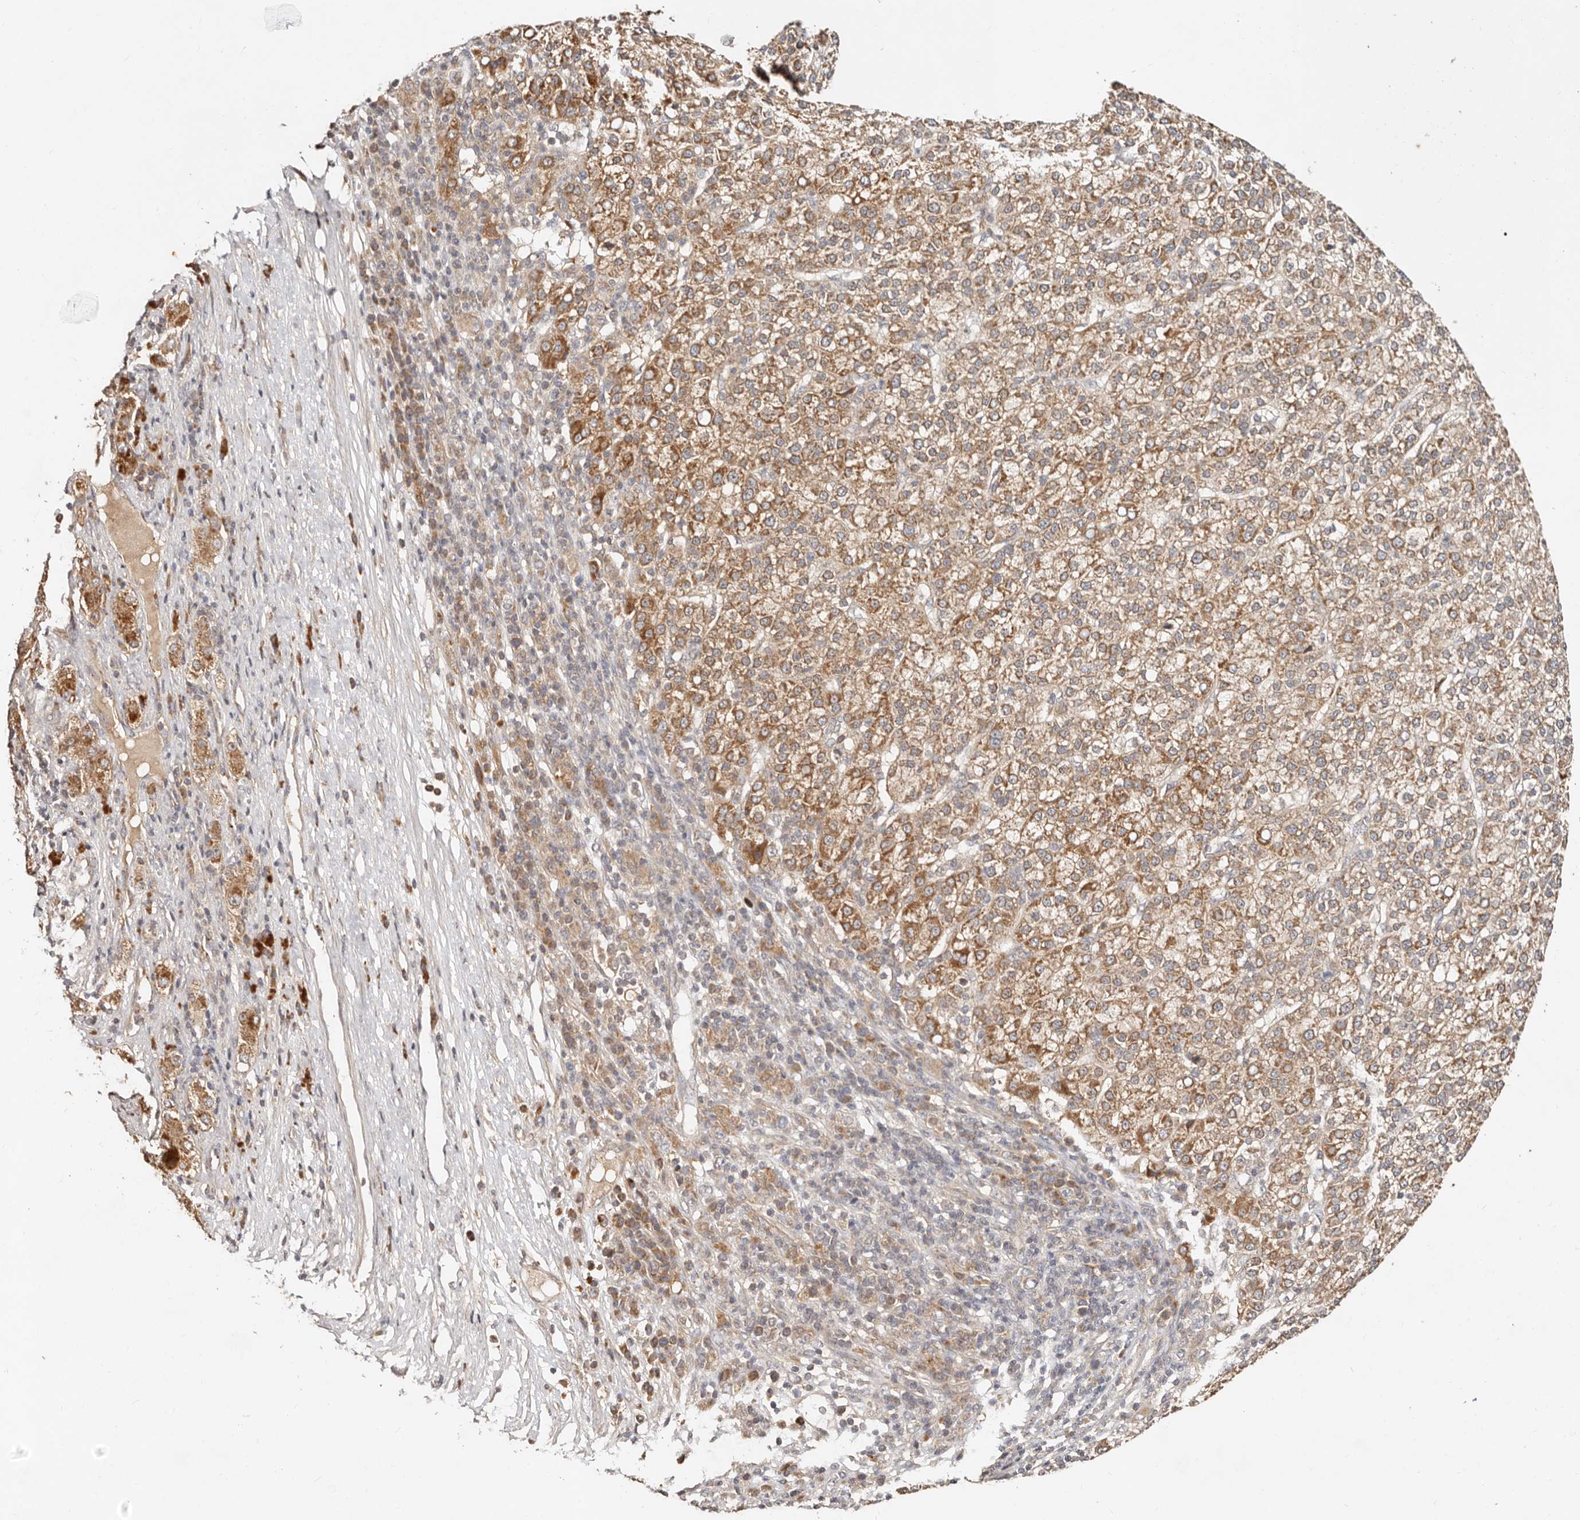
{"staining": {"intensity": "moderate", "quantity": ">75%", "location": "cytoplasmic/membranous"}, "tissue": "liver cancer", "cell_type": "Tumor cells", "image_type": "cancer", "snomed": [{"axis": "morphology", "description": "Carcinoma, Hepatocellular, NOS"}, {"axis": "topography", "description": "Liver"}], "caption": "Tumor cells reveal moderate cytoplasmic/membranous staining in approximately >75% of cells in liver cancer.", "gene": "DENND11", "patient": {"sex": "female", "age": 58}}